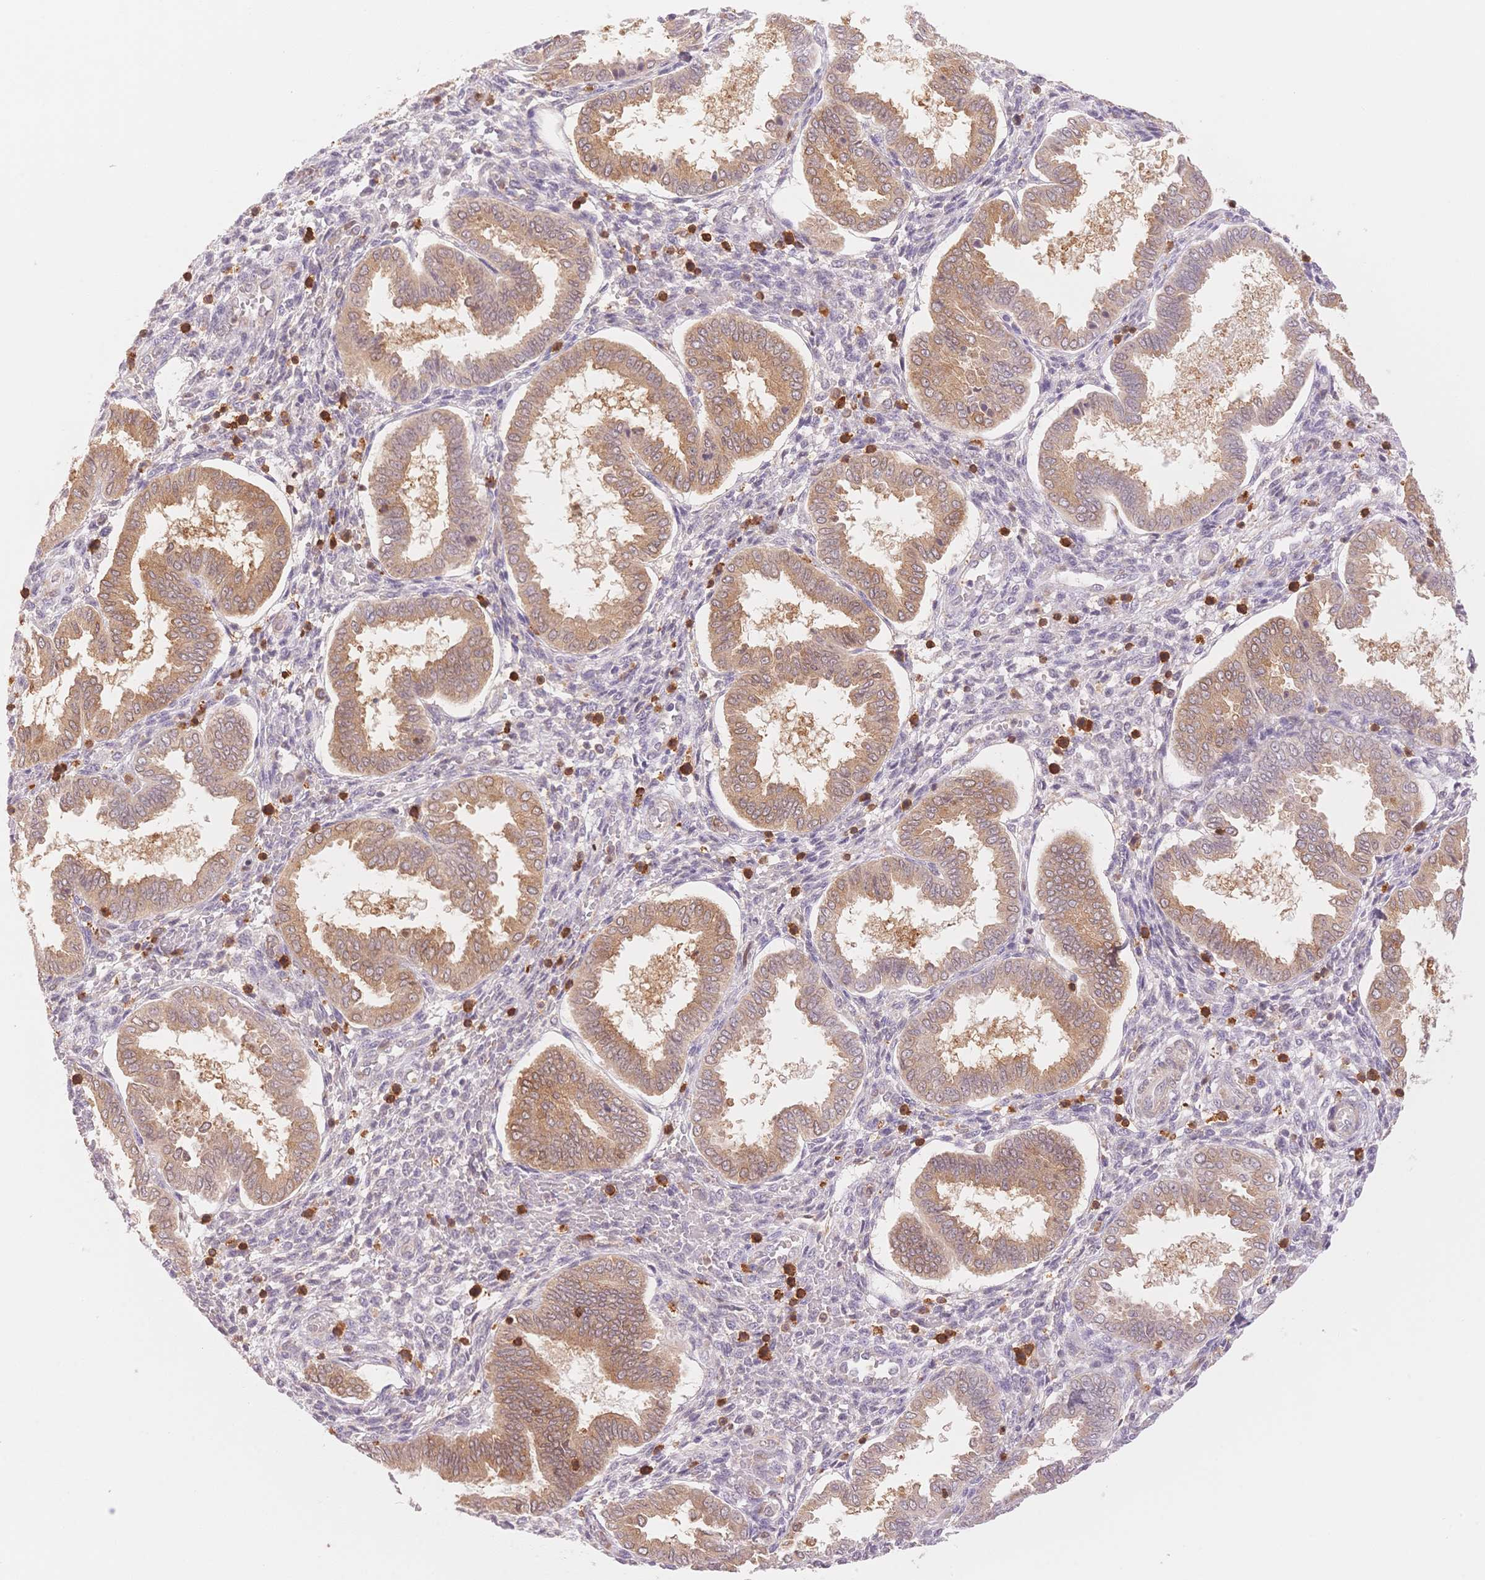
{"staining": {"intensity": "strong", "quantity": "<25%", "location": "cytoplasmic/membranous"}, "tissue": "endometrium", "cell_type": "Cells in endometrial stroma", "image_type": "normal", "snomed": [{"axis": "morphology", "description": "Normal tissue, NOS"}, {"axis": "topography", "description": "Endometrium"}], "caption": "A medium amount of strong cytoplasmic/membranous staining is identified in about <25% of cells in endometrial stroma in normal endometrium. (brown staining indicates protein expression, while blue staining denotes nuclei).", "gene": "STK39", "patient": {"sex": "female", "age": 24}}